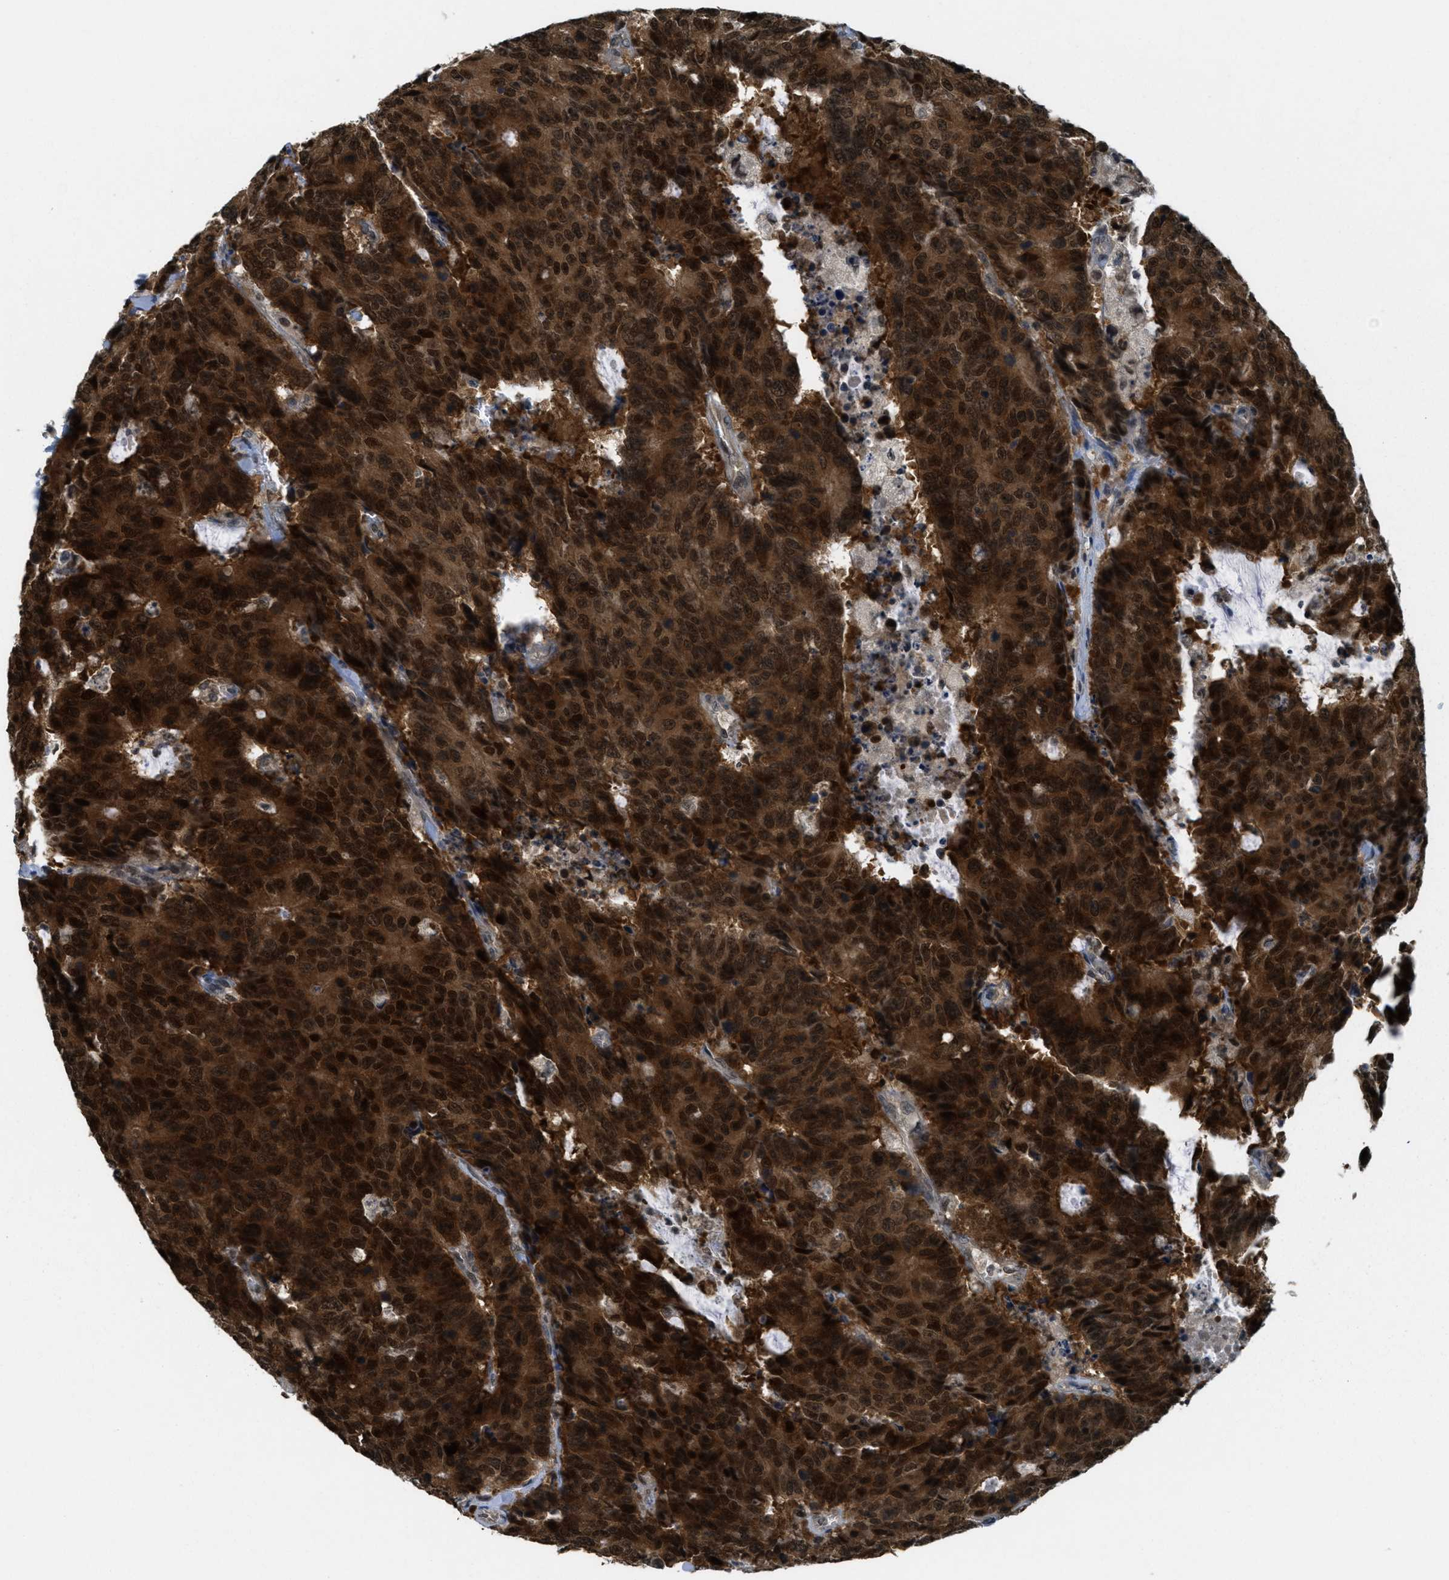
{"staining": {"intensity": "strong", "quantity": ">75%", "location": "cytoplasmic/membranous,nuclear"}, "tissue": "colorectal cancer", "cell_type": "Tumor cells", "image_type": "cancer", "snomed": [{"axis": "morphology", "description": "Adenocarcinoma, NOS"}, {"axis": "topography", "description": "Colon"}], "caption": "Tumor cells demonstrate strong cytoplasmic/membranous and nuclear positivity in approximately >75% of cells in adenocarcinoma (colorectal).", "gene": "DNAJB1", "patient": {"sex": "female", "age": 86}}